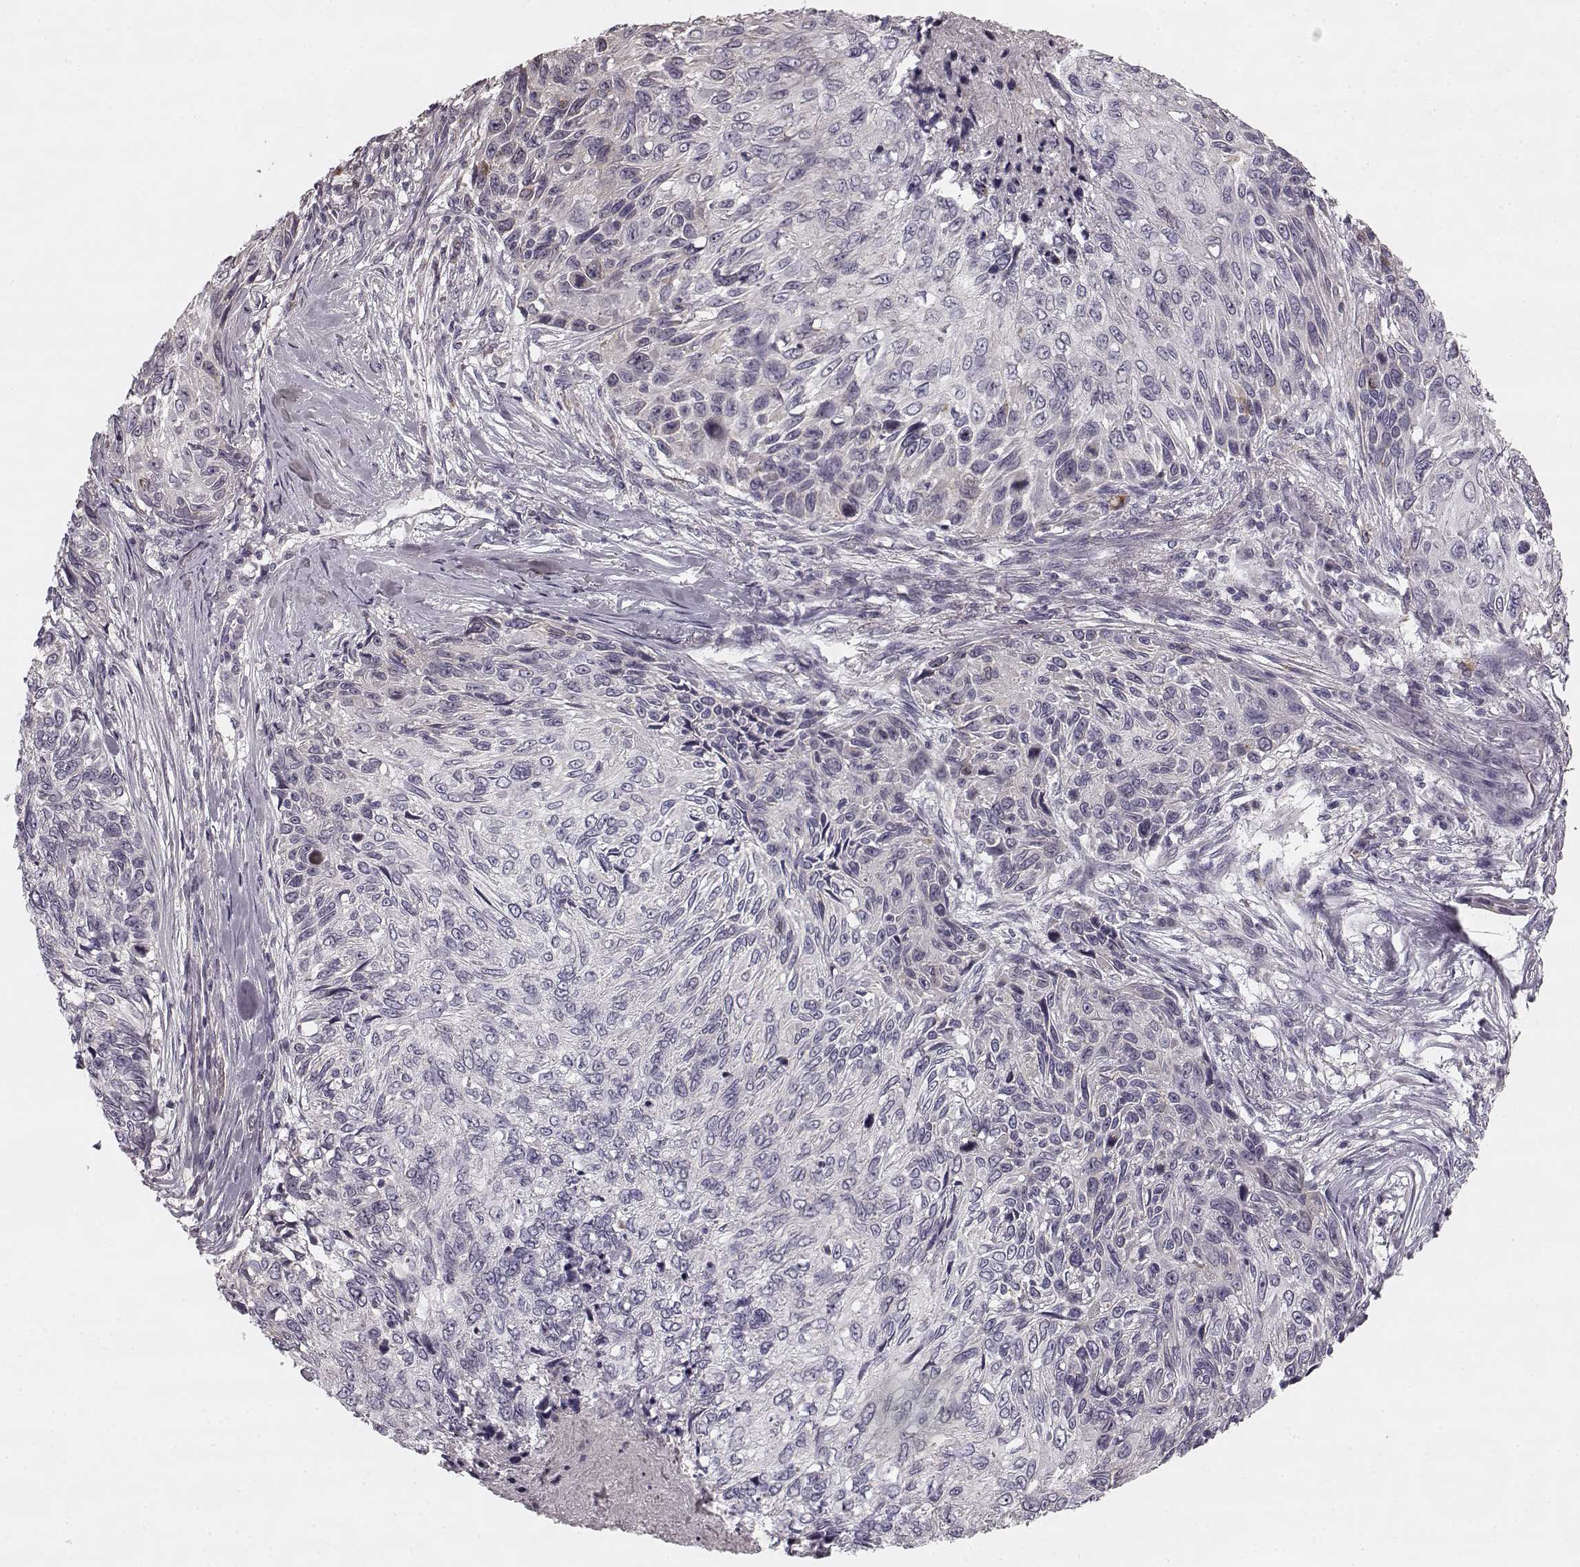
{"staining": {"intensity": "negative", "quantity": "none", "location": "none"}, "tissue": "skin cancer", "cell_type": "Tumor cells", "image_type": "cancer", "snomed": [{"axis": "morphology", "description": "Squamous cell carcinoma, NOS"}, {"axis": "topography", "description": "Skin"}], "caption": "DAB immunohistochemical staining of human skin cancer (squamous cell carcinoma) exhibits no significant staining in tumor cells.", "gene": "HMMR", "patient": {"sex": "male", "age": 92}}